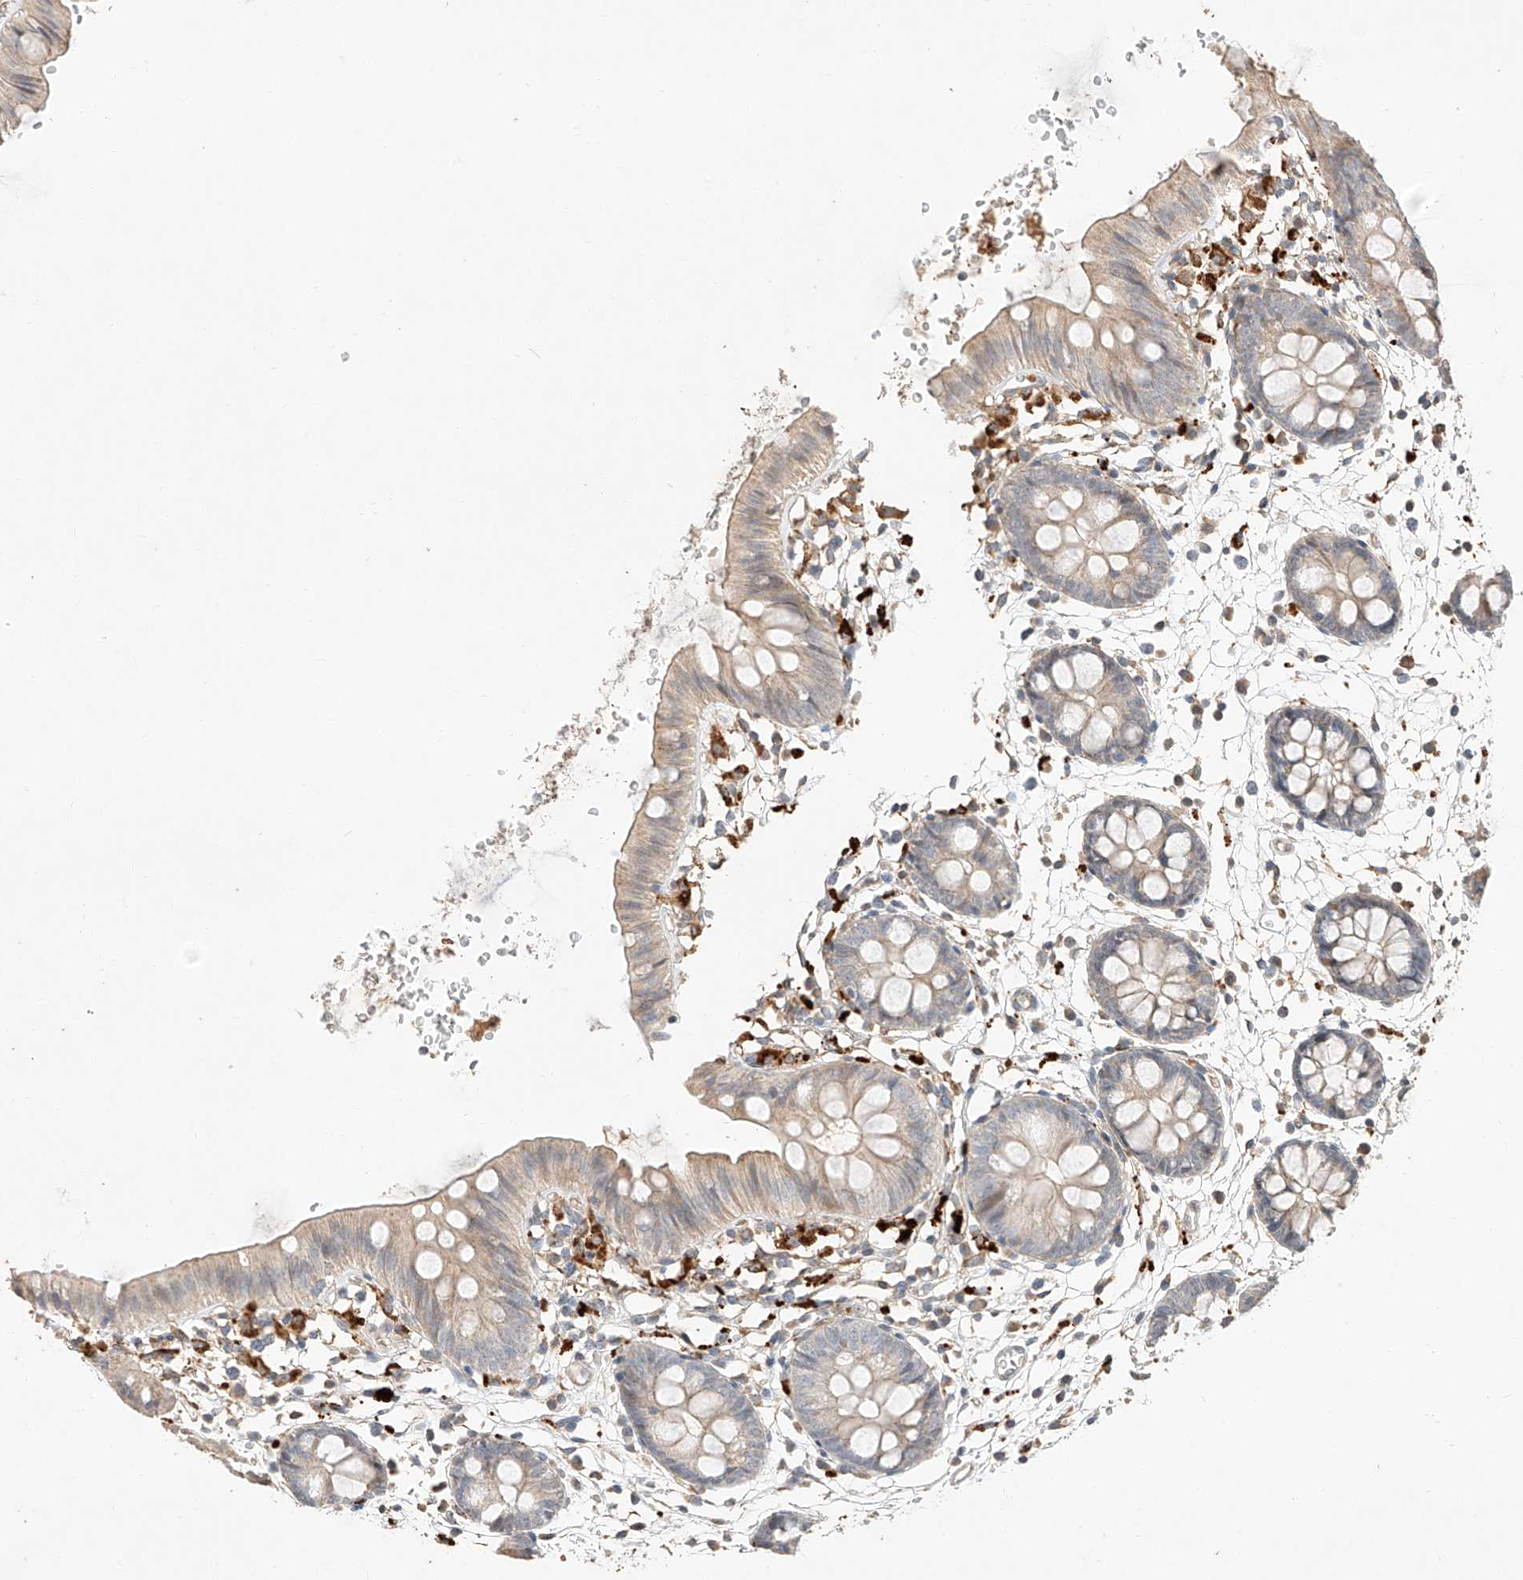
{"staining": {"intensity": "weak", "quantity": ">75%", "location": "cytoplasmic/membranous"}, "tissue": "colon", "cell_type": "Endothelial cells", "image_type": "normal", "snomed": [{"axis": "morphology", "description": "Normal tissue, NOS"}, {"axis": "topography", "description": "Colon"}], "caption": "Protein analysis of normal colon shows weak cytoplasmic/membranous positivity in about >75% of endothelial cells. The staining was performed using DAB to visualize the protein expression in brown, while the nuclei were stained in blue with hematoxylin (Magnification: 20x).", "gene": "SUSD6", "patient": {"sex": "male", "age": 56}}